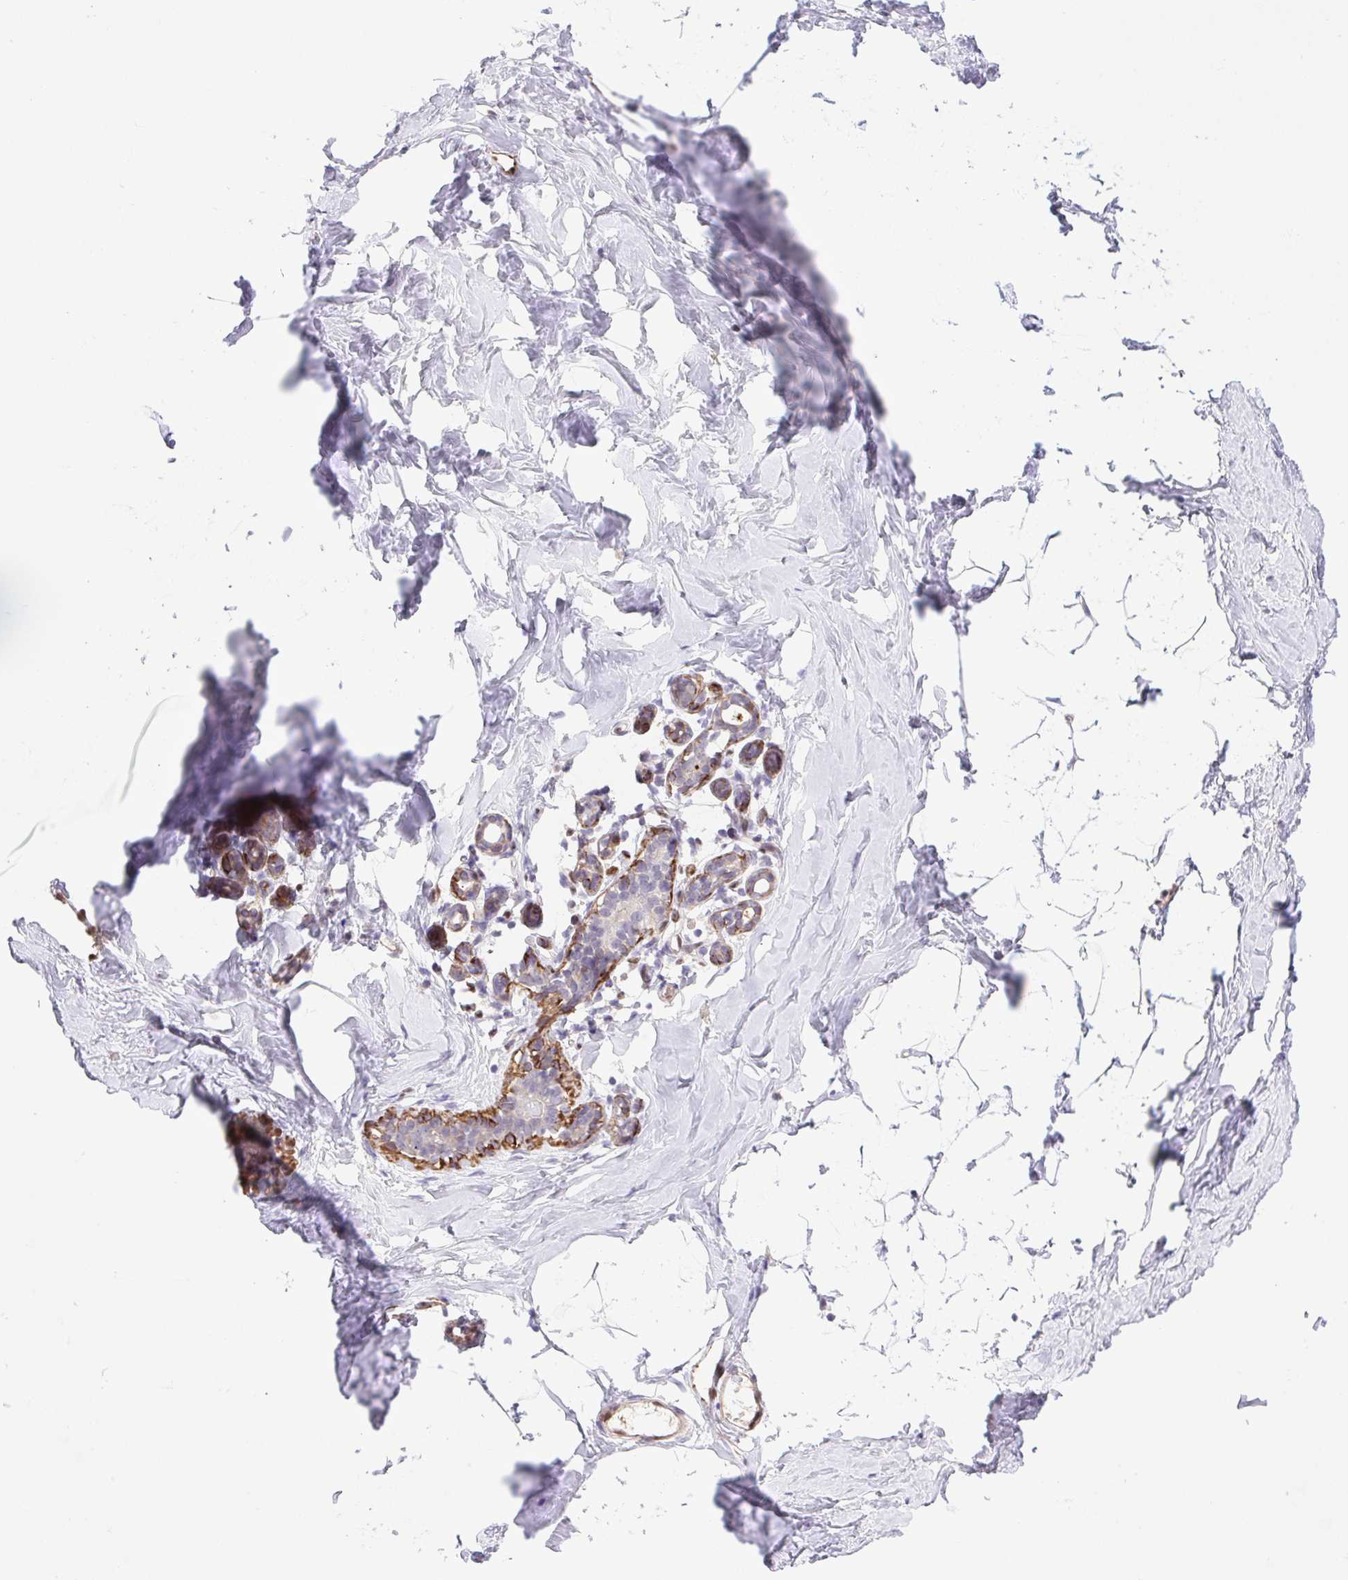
{"staining": {"intensity": "moderate", "quantity": "<25%", "location": "cytoplasmic/membranous,nuclear"}, "tissue": "breast", "cell_type": "Adipocytes", "image_type": "normal", "snomed": [{"axis": "morphology", "description": "Normal tissue, NOS"}, {"axis": "topography", "description": "Breast"}], "caption": "This micrograph shows unremarkable breast stained with immunohistochemistry to label a protein in brown. The cytoplasmic/membranous,nuclear of adipocytes show moderate positivity for the protein. Nuclei are counter-stained blue.", "gene": "ERG", "patient": {"sex": "female", "age": 32}}